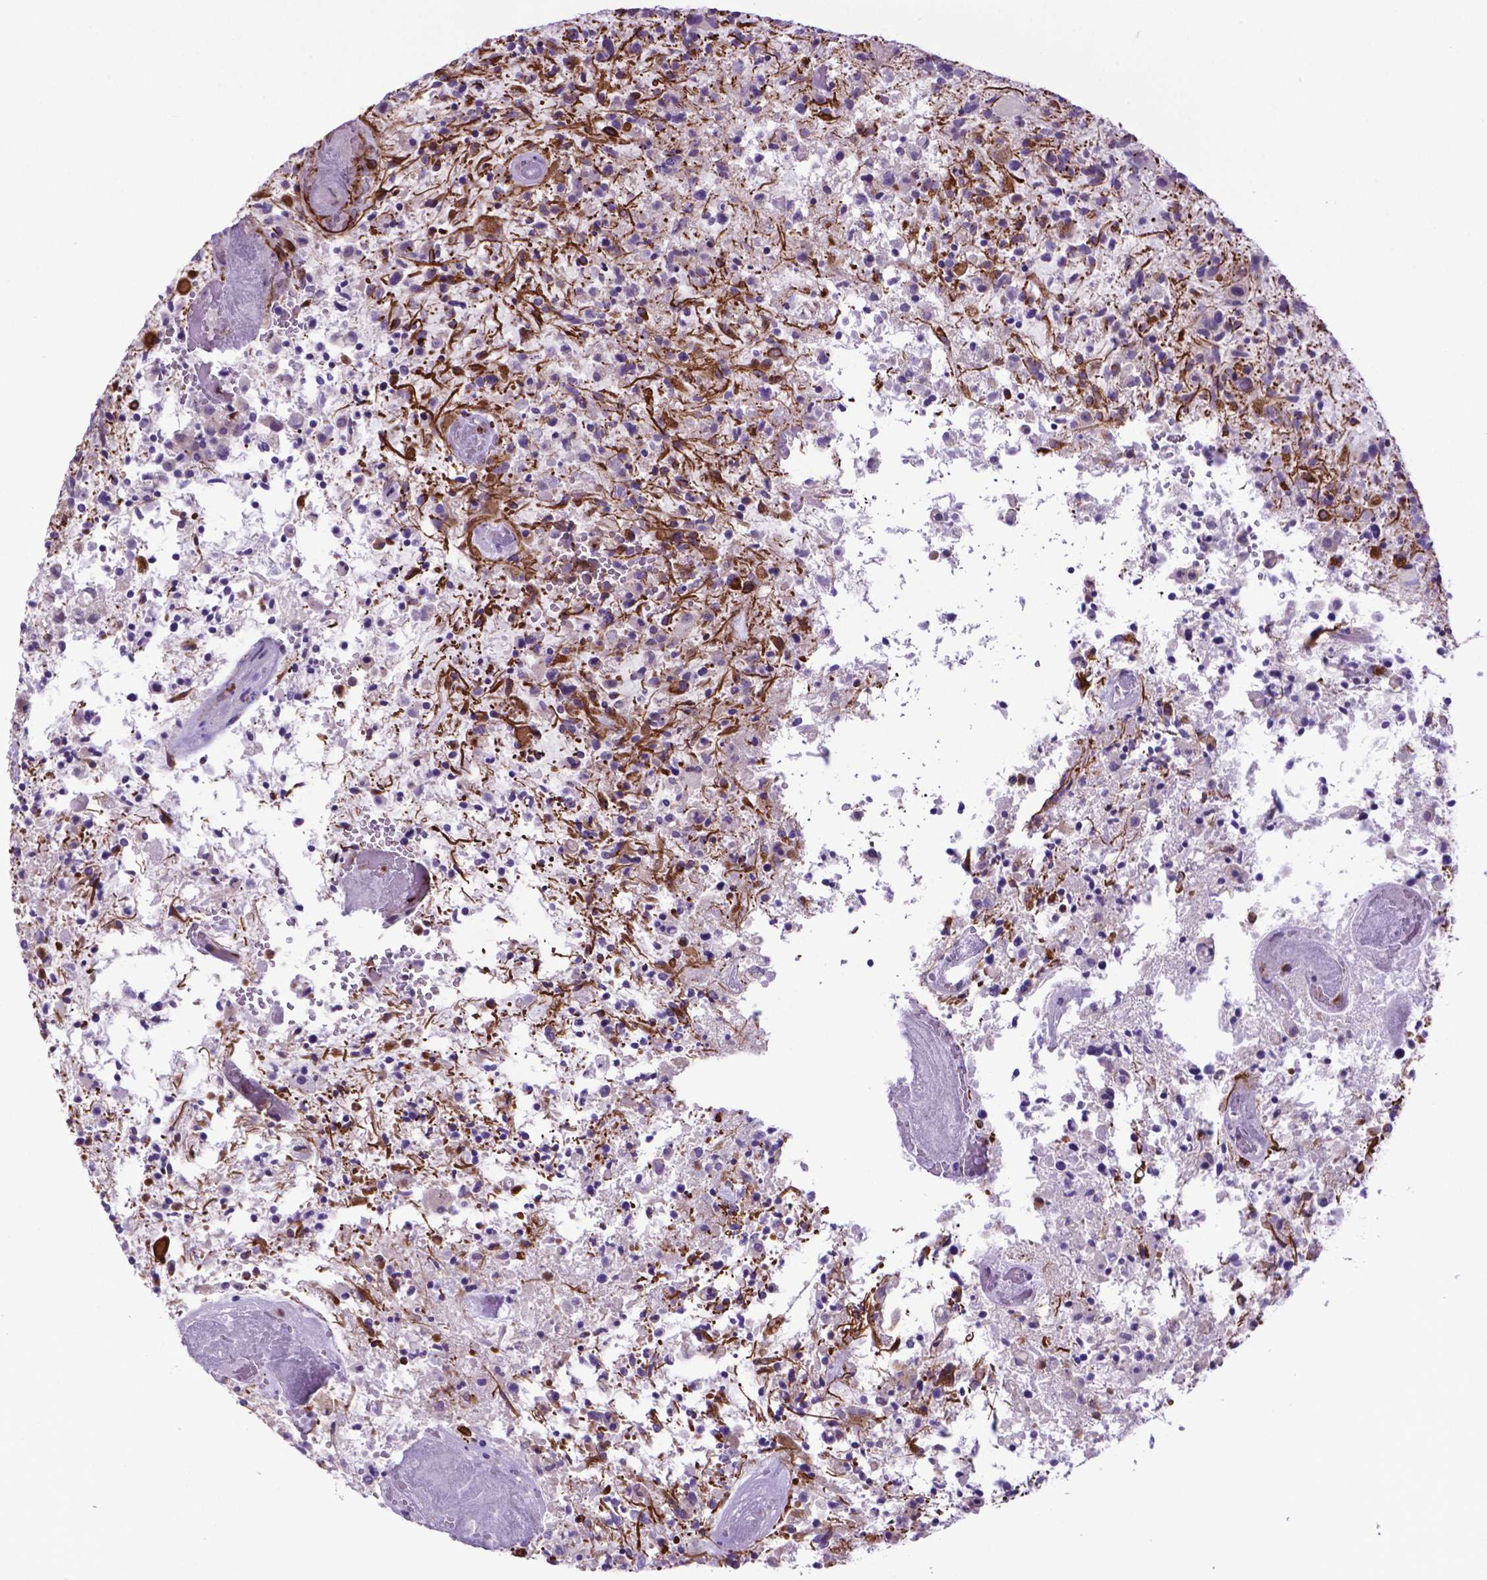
{"staining": {"intensity": "negative", "quantity": "none", "location": "none"}, "tissue": "glioma", "cell_type": "Tumor cells", "image_type": "cancer", "snomed": [{"axis": "morphology", "description": "Glioma, malignant, High grade"}, {"axis": "topography", "description": "Brain"}], "caption": "Immunohistochemistry of glioma demonstrates no expression in tumor cells. (DAB (3,3'-diaminobenzidine) IHC visualized using brightfield microscopy, high magnification).", "gene": "LZTR1", "patient": {"sex": "female", "age": 71}}